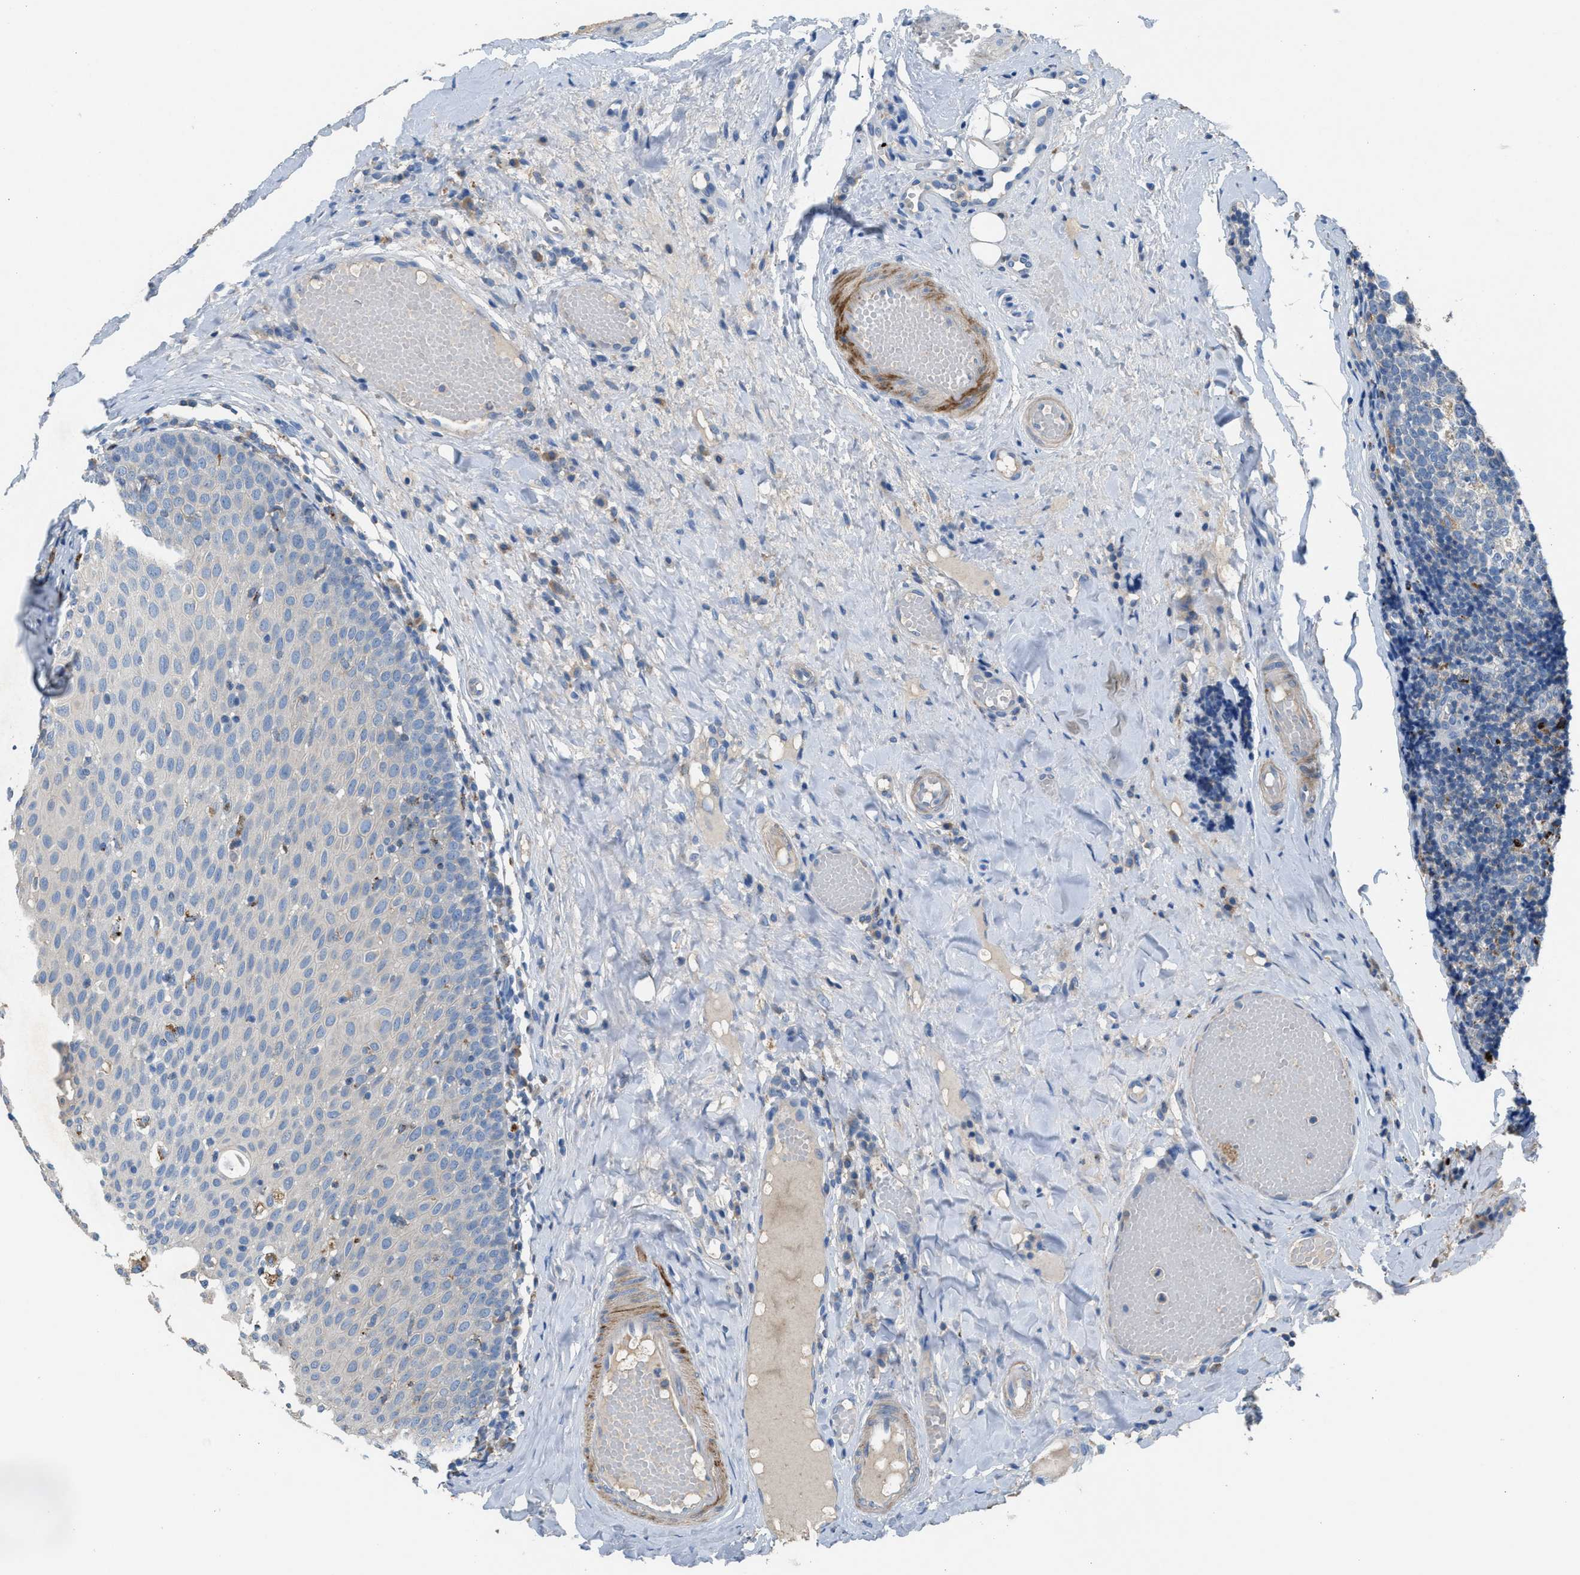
{"staining": {"intensity": "weak", "quantity": "<25%", "location": "cytoplasmic/membranous"}, "tissue": "tonsil", "cell_type": "Germinal center cells", "image_type": "normal", "snomed": [{"axis": "morphology", "description": "Normal tissue, NOS"}, {"axis": "topography", "description": "Tonsil"}], "caption": "An immunohistochemistry photomicrograph of normal tonsil is shown. There is no staining in germinal center cells of tonsil.", "gene": "AOAH", "patient": {"sex": "female", "age": 19}}